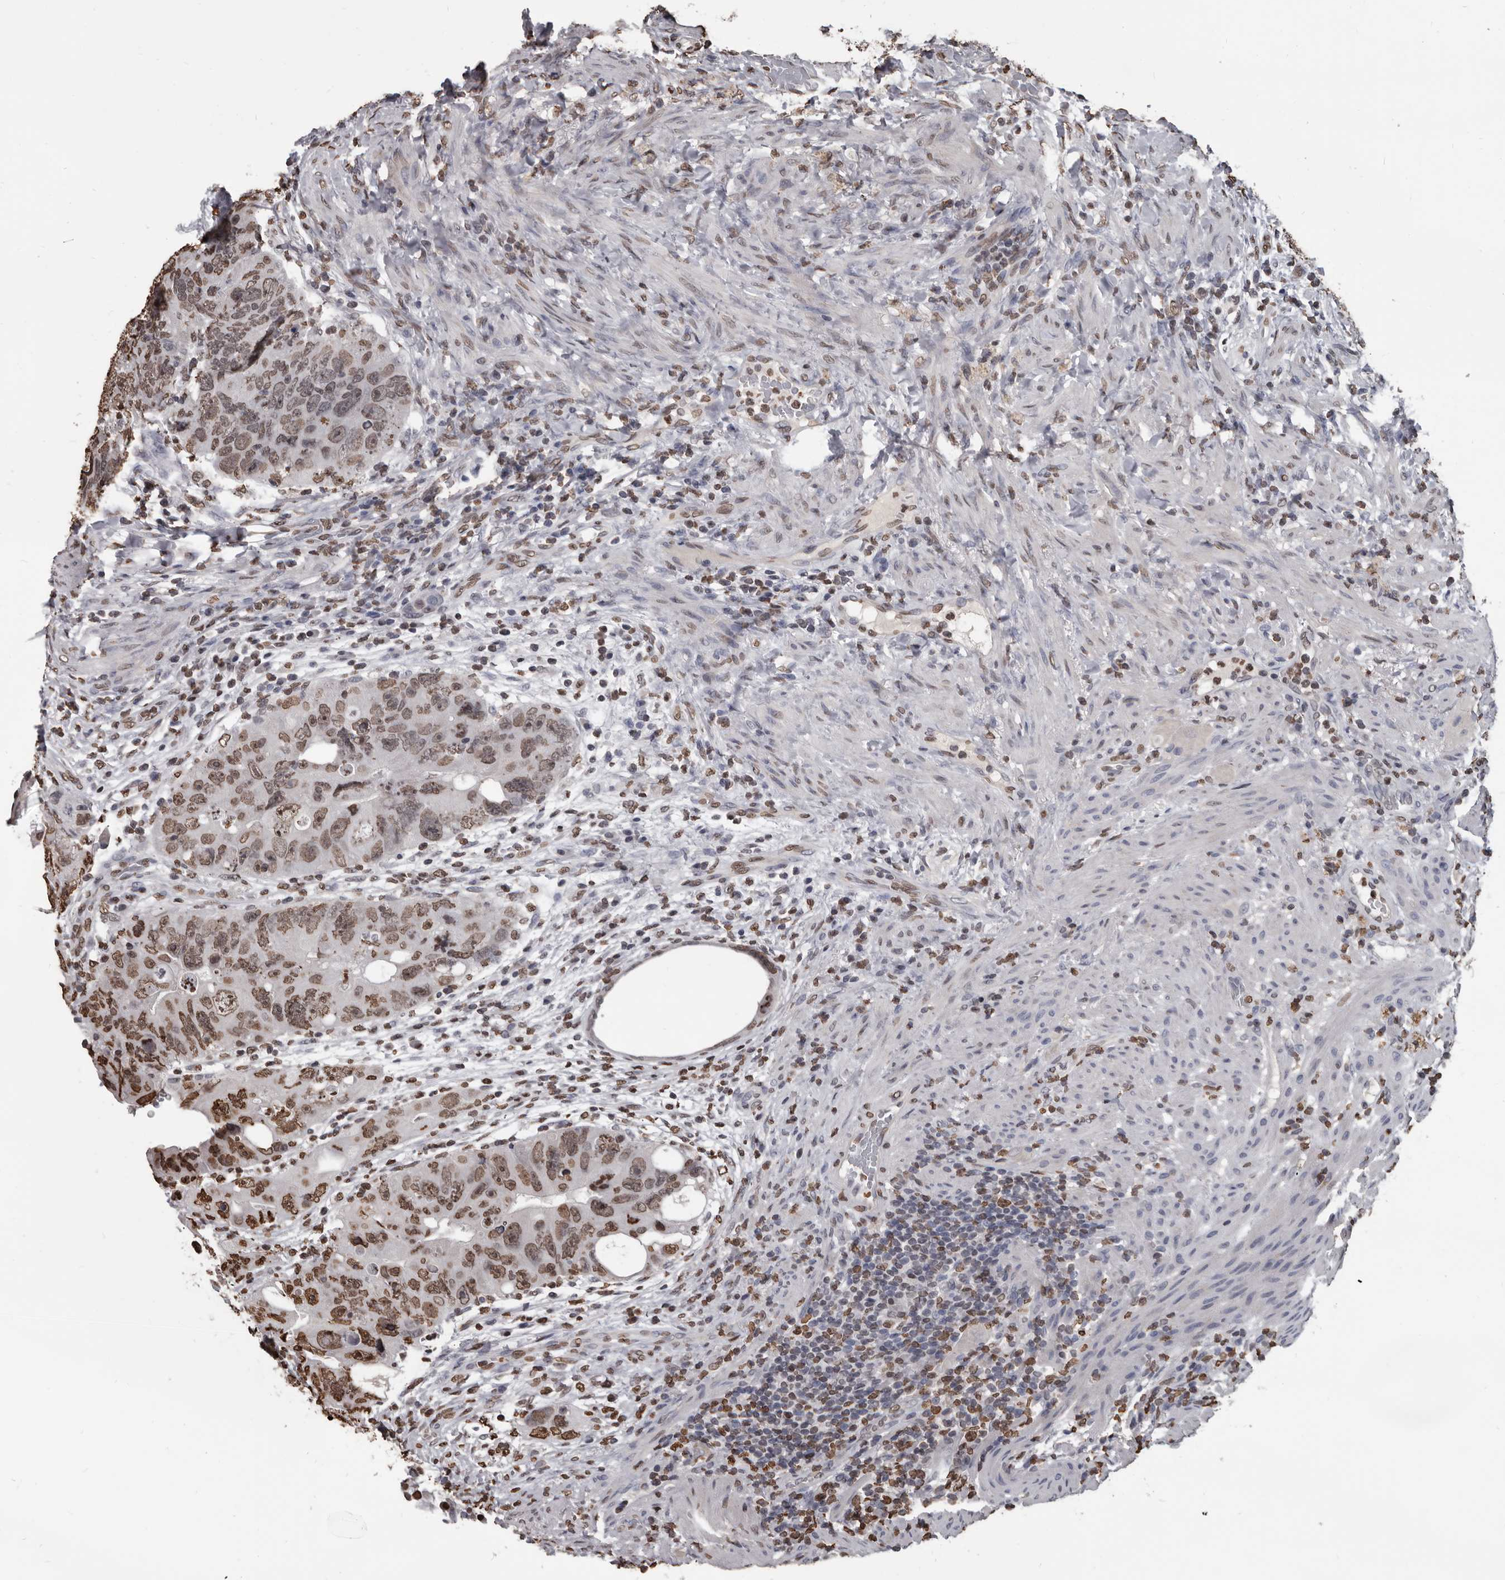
{"staining": {"intensity": "moderate", "quantity": ">75%", "location": "nuclear"}, "tissue": "colorectal cancer", "cell_type": "Tumor cells", "image_type": "cancer", "snomed": [{"axis": "morphology", "description": "Adenocarcinoma, NOS"}, {"axis": "topography", "description": "Rectum"}], "caption": "Tumor cells reveal moderate nuclear staining in approximately >75% of cells in colorectal cancer (adenocarcinoma). The staining was performed using DAB to visualize the protein expression in brown, while the nuclei were stained in blue with hematoxylin (Magnification: 20x).", "gene": "AHR", "patient": {"sex": "male", "age": 59}}